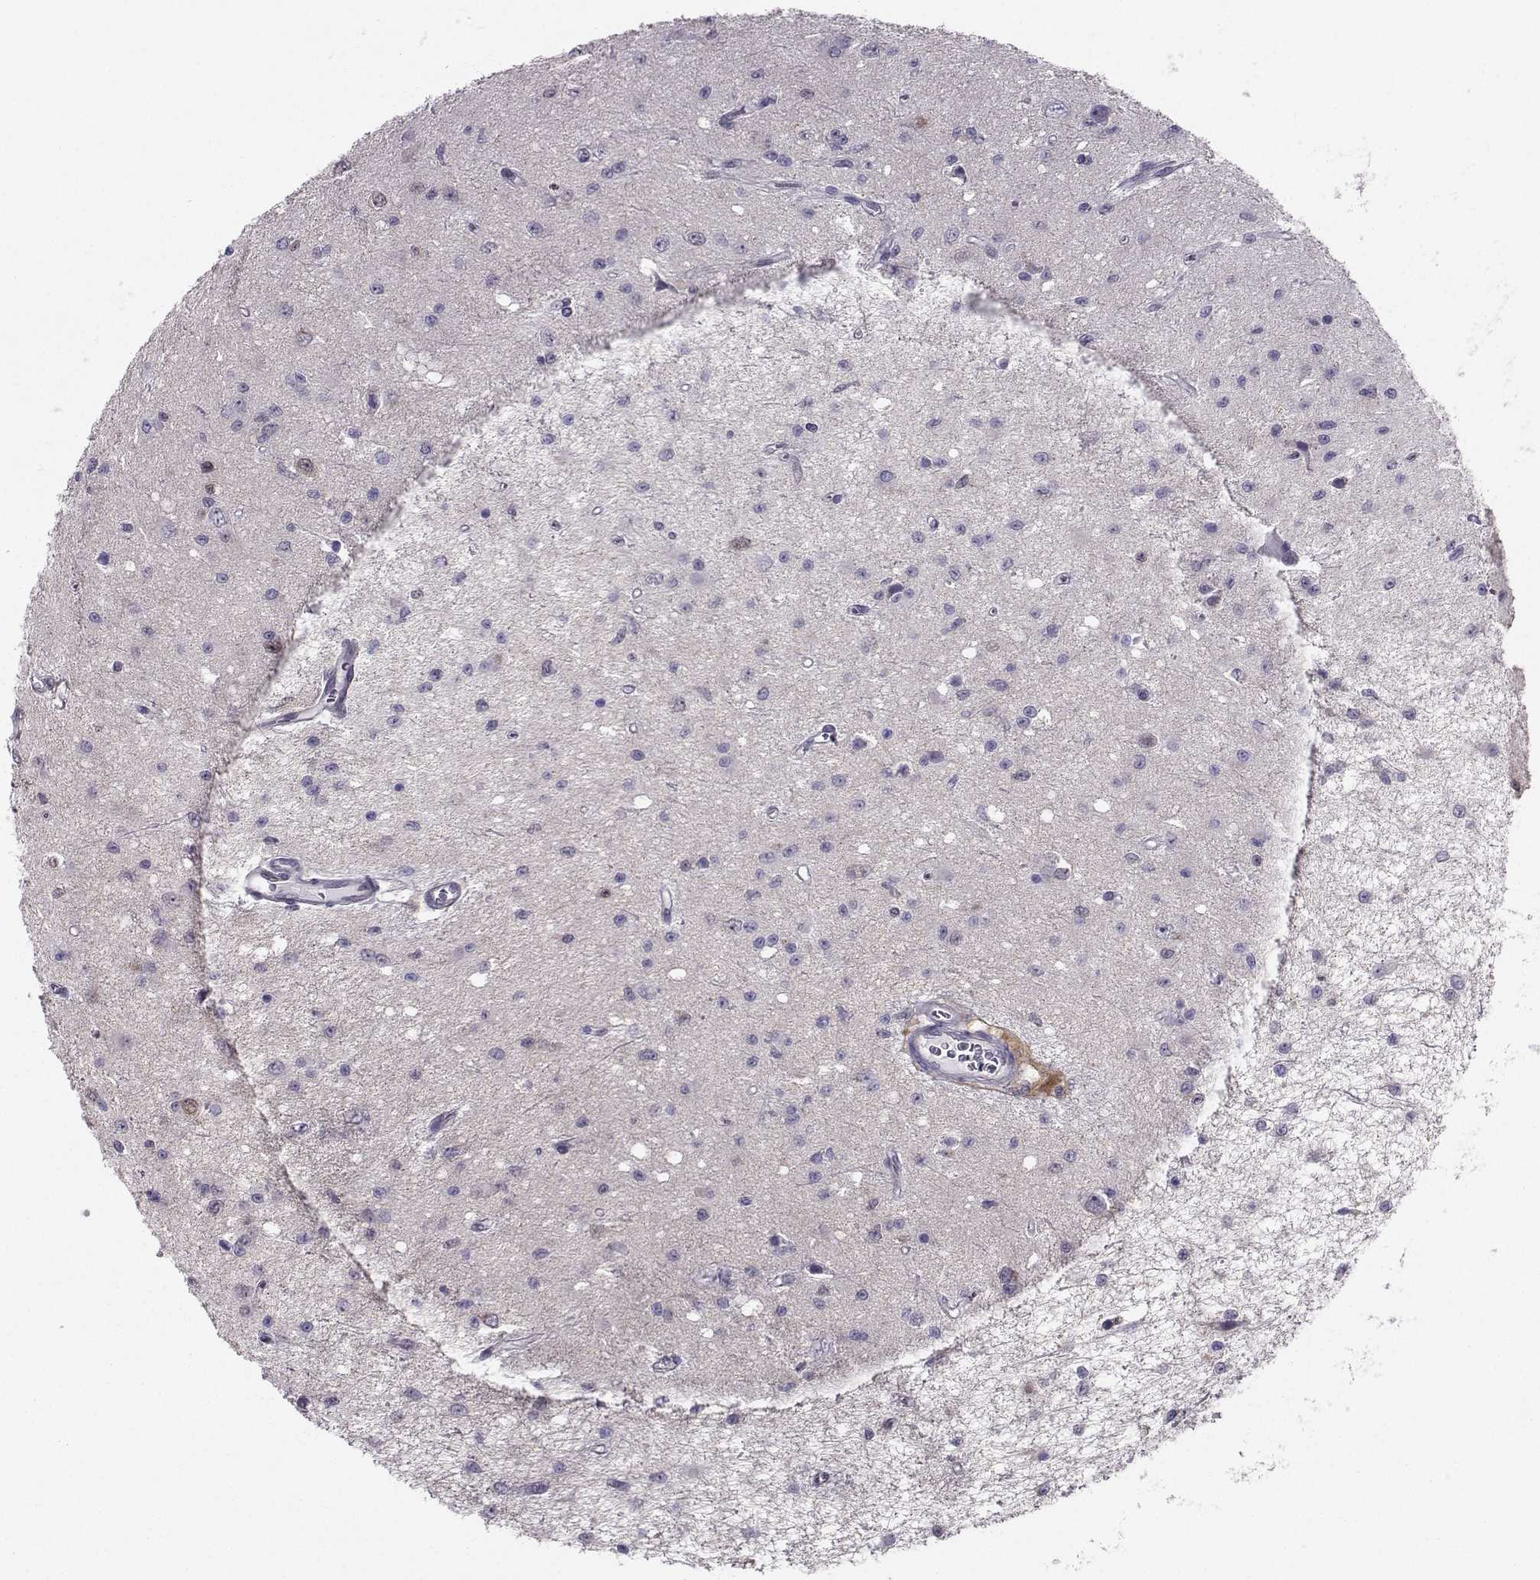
{"staining": {"intensity": "negative", "quantity": "none", "location": "none"}, "tissue": "glioma", "cell_type": "Tumor cells", "image_type": "cancer", "snomed": [{"axis": "morphology", "description": "Glioma, malignant, Low grade"}, {"axis": "topography", "description": "Brain"}], "caption": "Immunohistochemistry (IHC) image of human glioma stained for a protein (brown), which displays no expression in tumor cells.", "gene": "PGK1", "patient": {"sex": "female", "age": 45}}